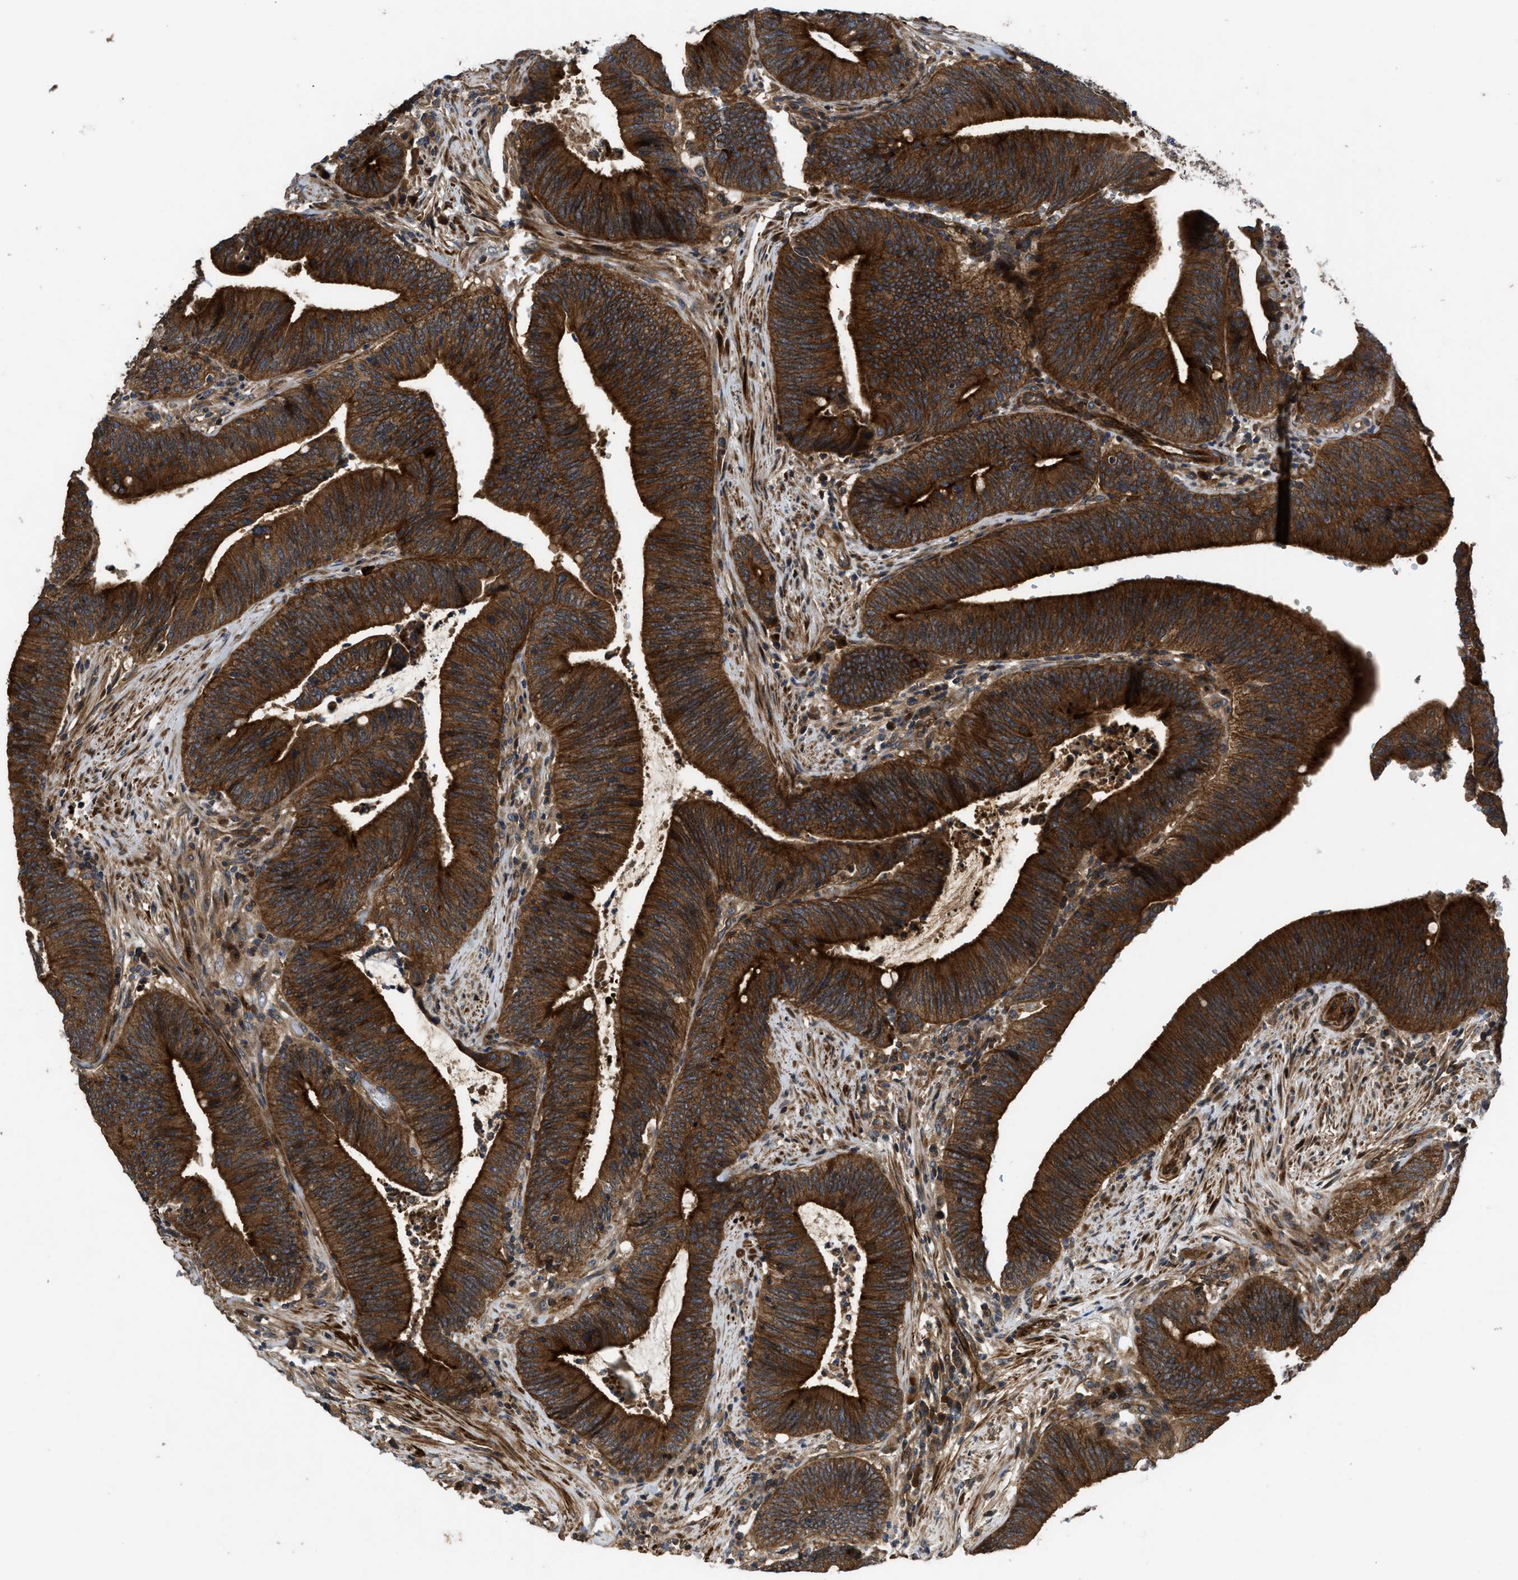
{"staining": {"intensity": "strong", "quantity": ">75%", "location": "cytoplasmic/membranous"}, "tissue": "colorectal cancer", "cell_type": "Tumor cells", "image_type": "cancer", "snomed": [{"axis": "morphology", "description": "Normal tissue, NOS"}, {"axis": "morphology", "description": "Adenocarcinoma, NOS"}, {"axis": "topography", "description": "Rectum"}], "caption": "Brown immunohistochemical staining in adenocarcinoma (colorectal) reveals strong cytoplasmic/membranous staining in approximately >75% of tumor cells.", "gene": "CNNM3", "patient": {"sex": "female", "age": 66}}